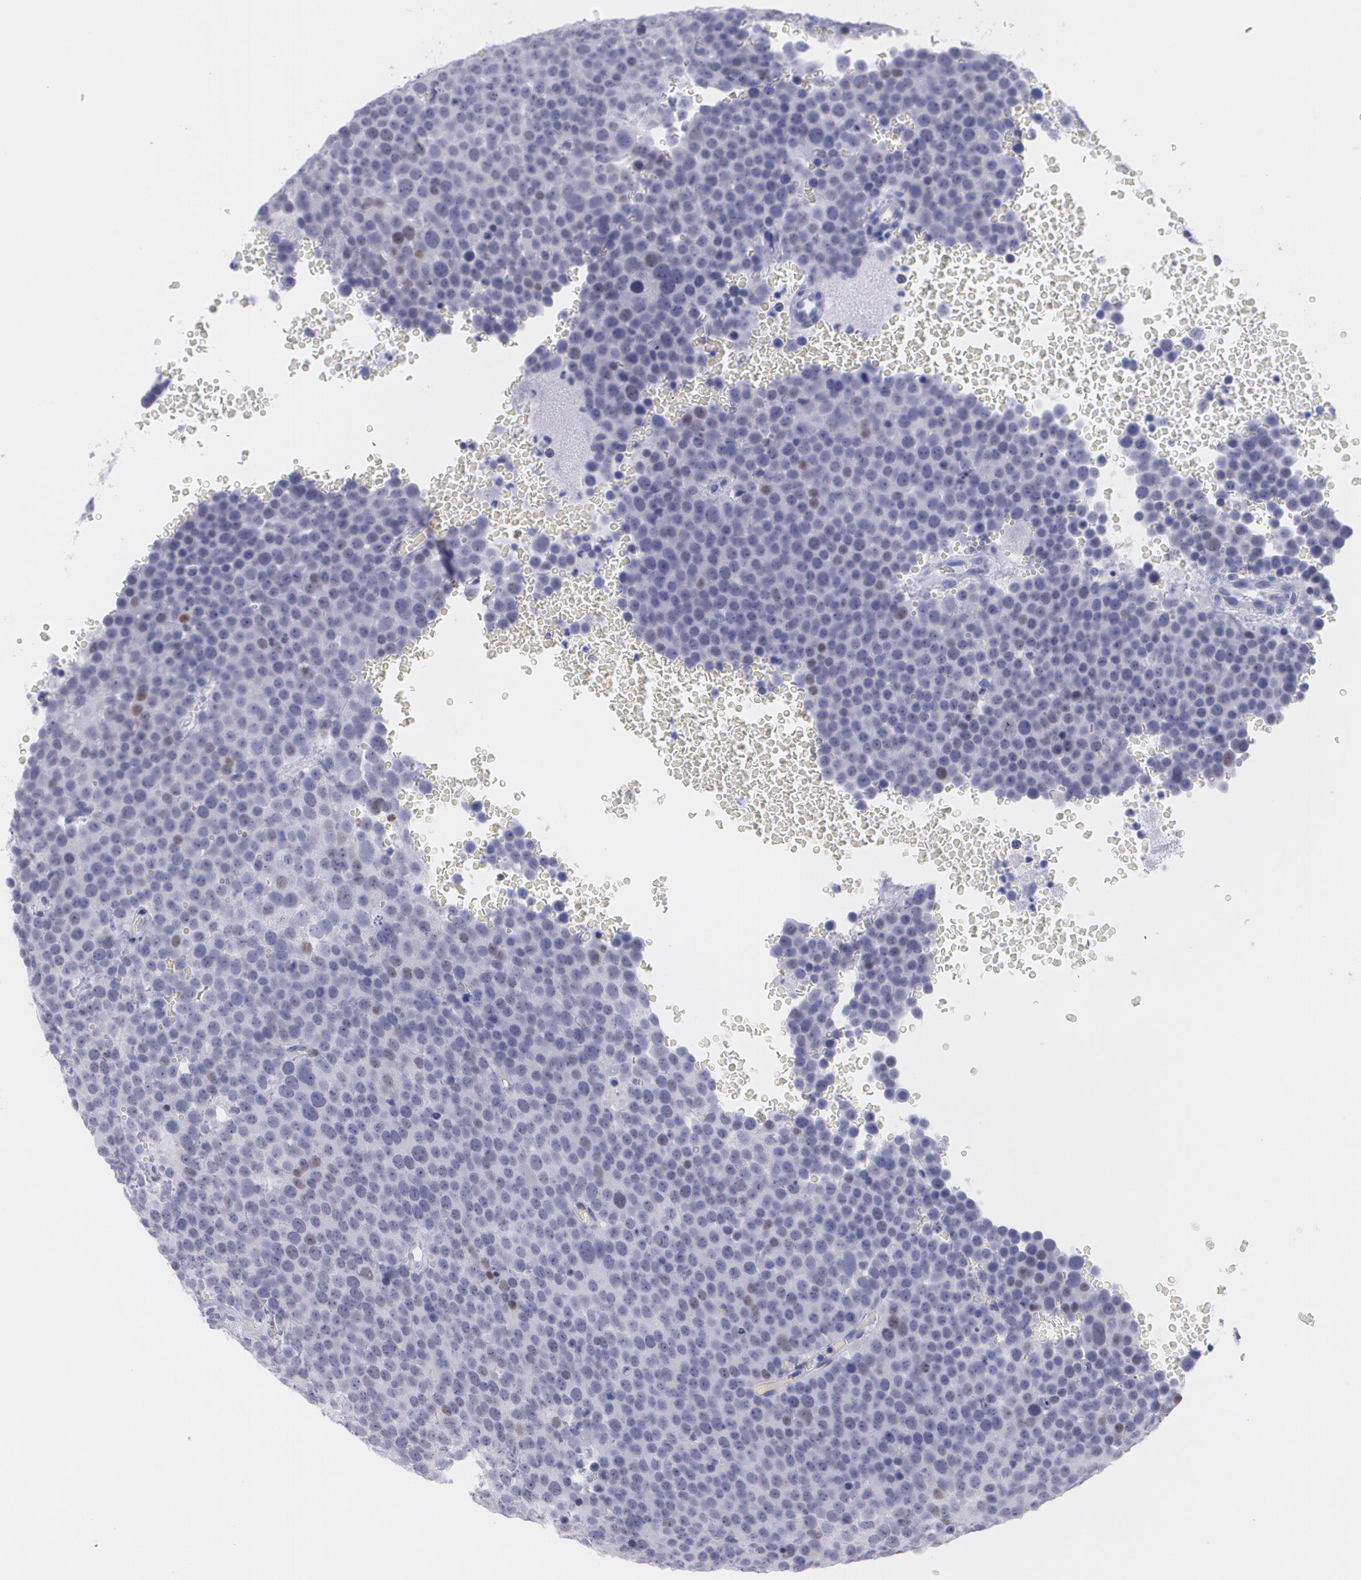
{"staining": {"intensity": "weak", "quantity": "<25%", "location": "nuclear"}, "tissue": "testis cancer", "cell_type": "Tumor cells", "image_type": "cancer", "snomed": [{"axis": "morphology", "description": "Seminoma, NOS"}, {"axis": "topography", "description": "Testis"}], "caption": "This is an IHC micrograph of seminoma (testis). There is no expression in tumor cells.", "gene": "TP53", "patient": {"sex": "male", "age": 71}}